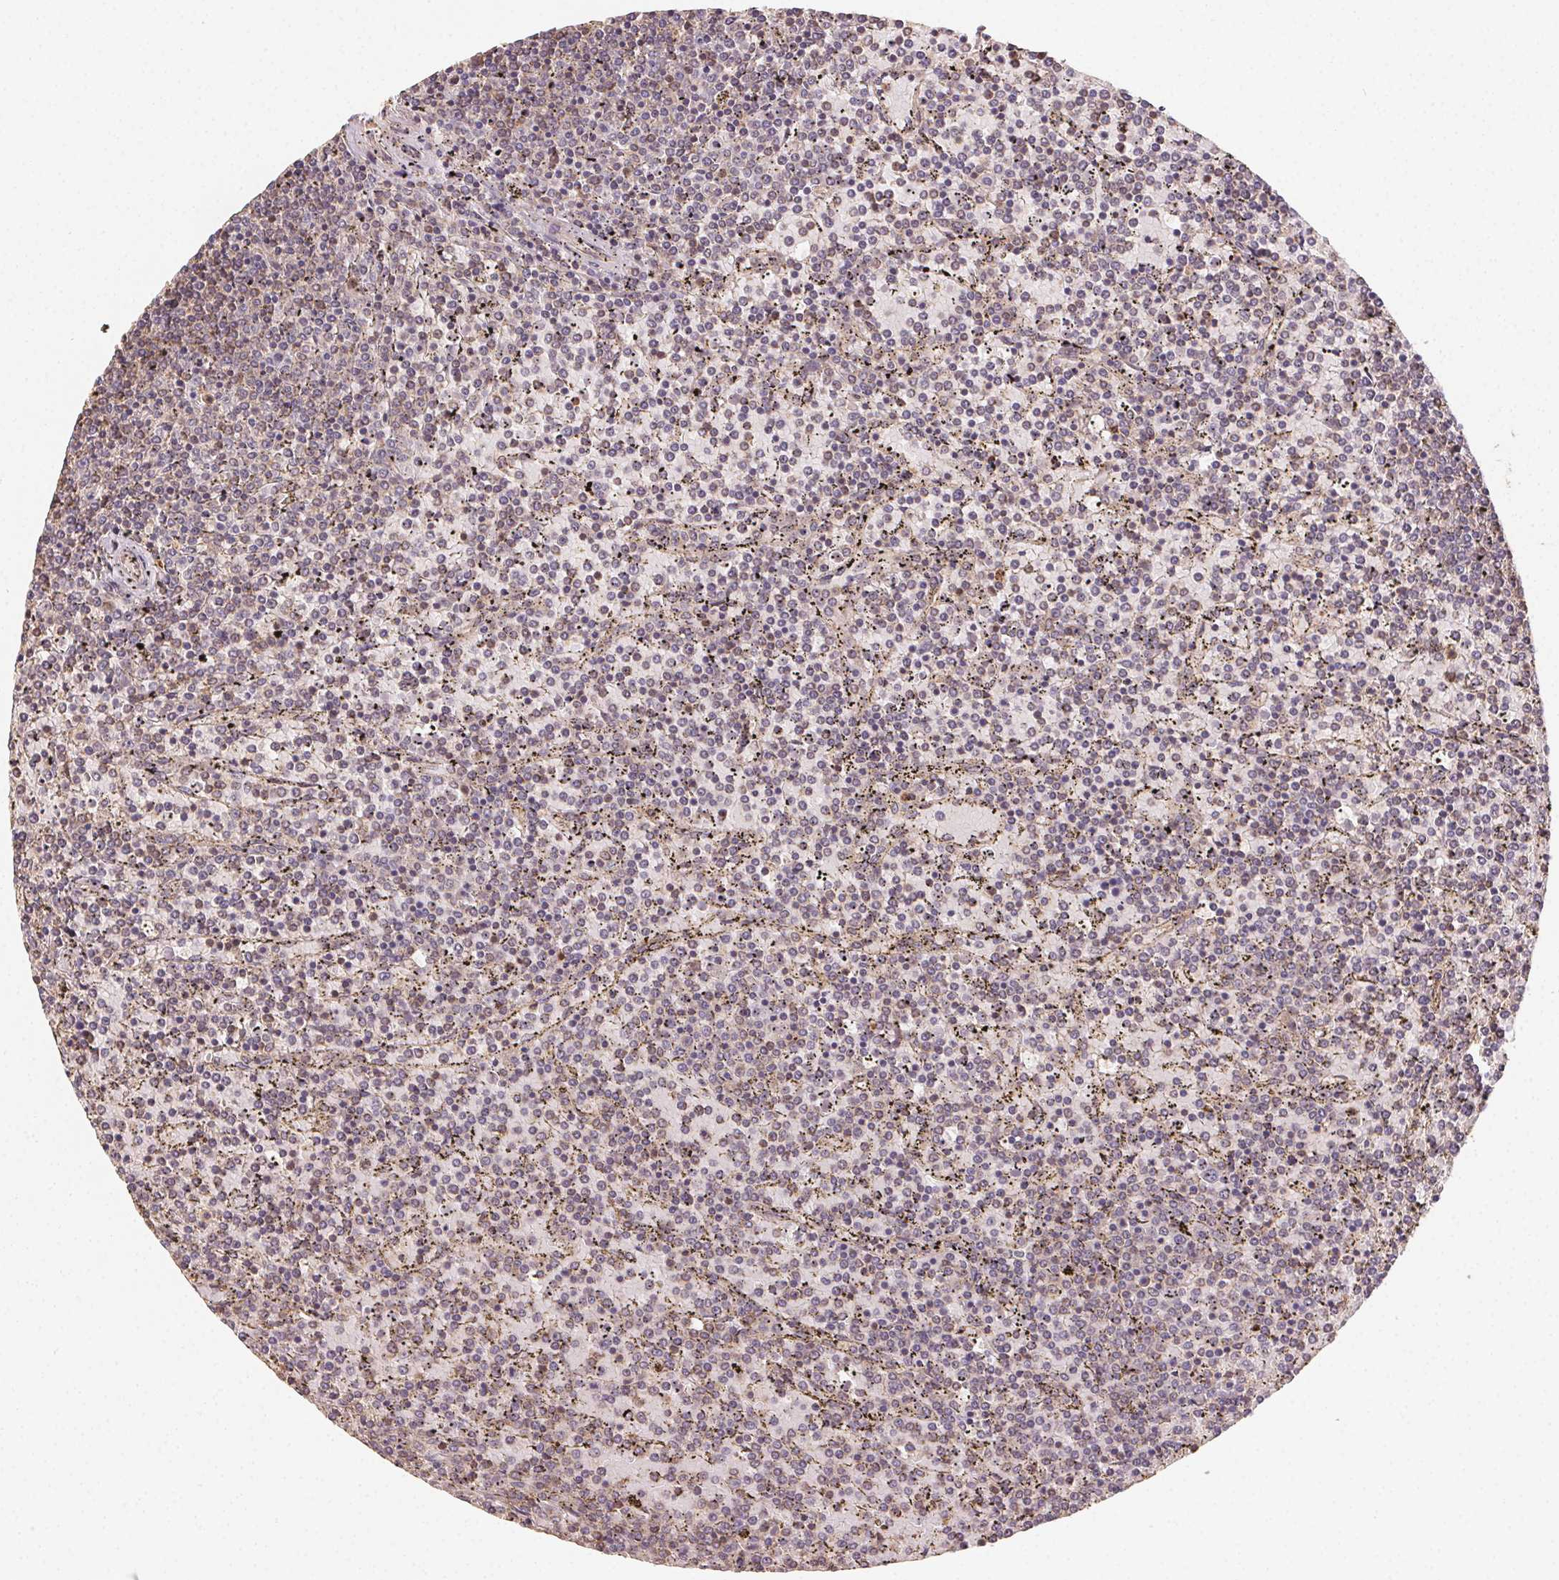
{"staining": {"intensity": "weak", "quantity": "25%-75%", "location": "cytoplasmic/membranous"}, "tissue": "lymphoma", "cell_type": "Tumor cells", "image_type": "cancer", "snomed": [{"axis": "morphology", "description": "Malignant lymphoma, non-Hodgkin's type, Low grade"}, {"axis": "topography", "description": "Spleen"}], "caption": "Immunohistochemical staining of human malignant lymphoma, non-Hodgkin's type (low-grade) demonstrates low levels of weak cytoplasmic/membranous positivity in approximately 25%-75% of tumor cells.", "gene": "RALA", "patient": {"sex": "female", "age": 77}}